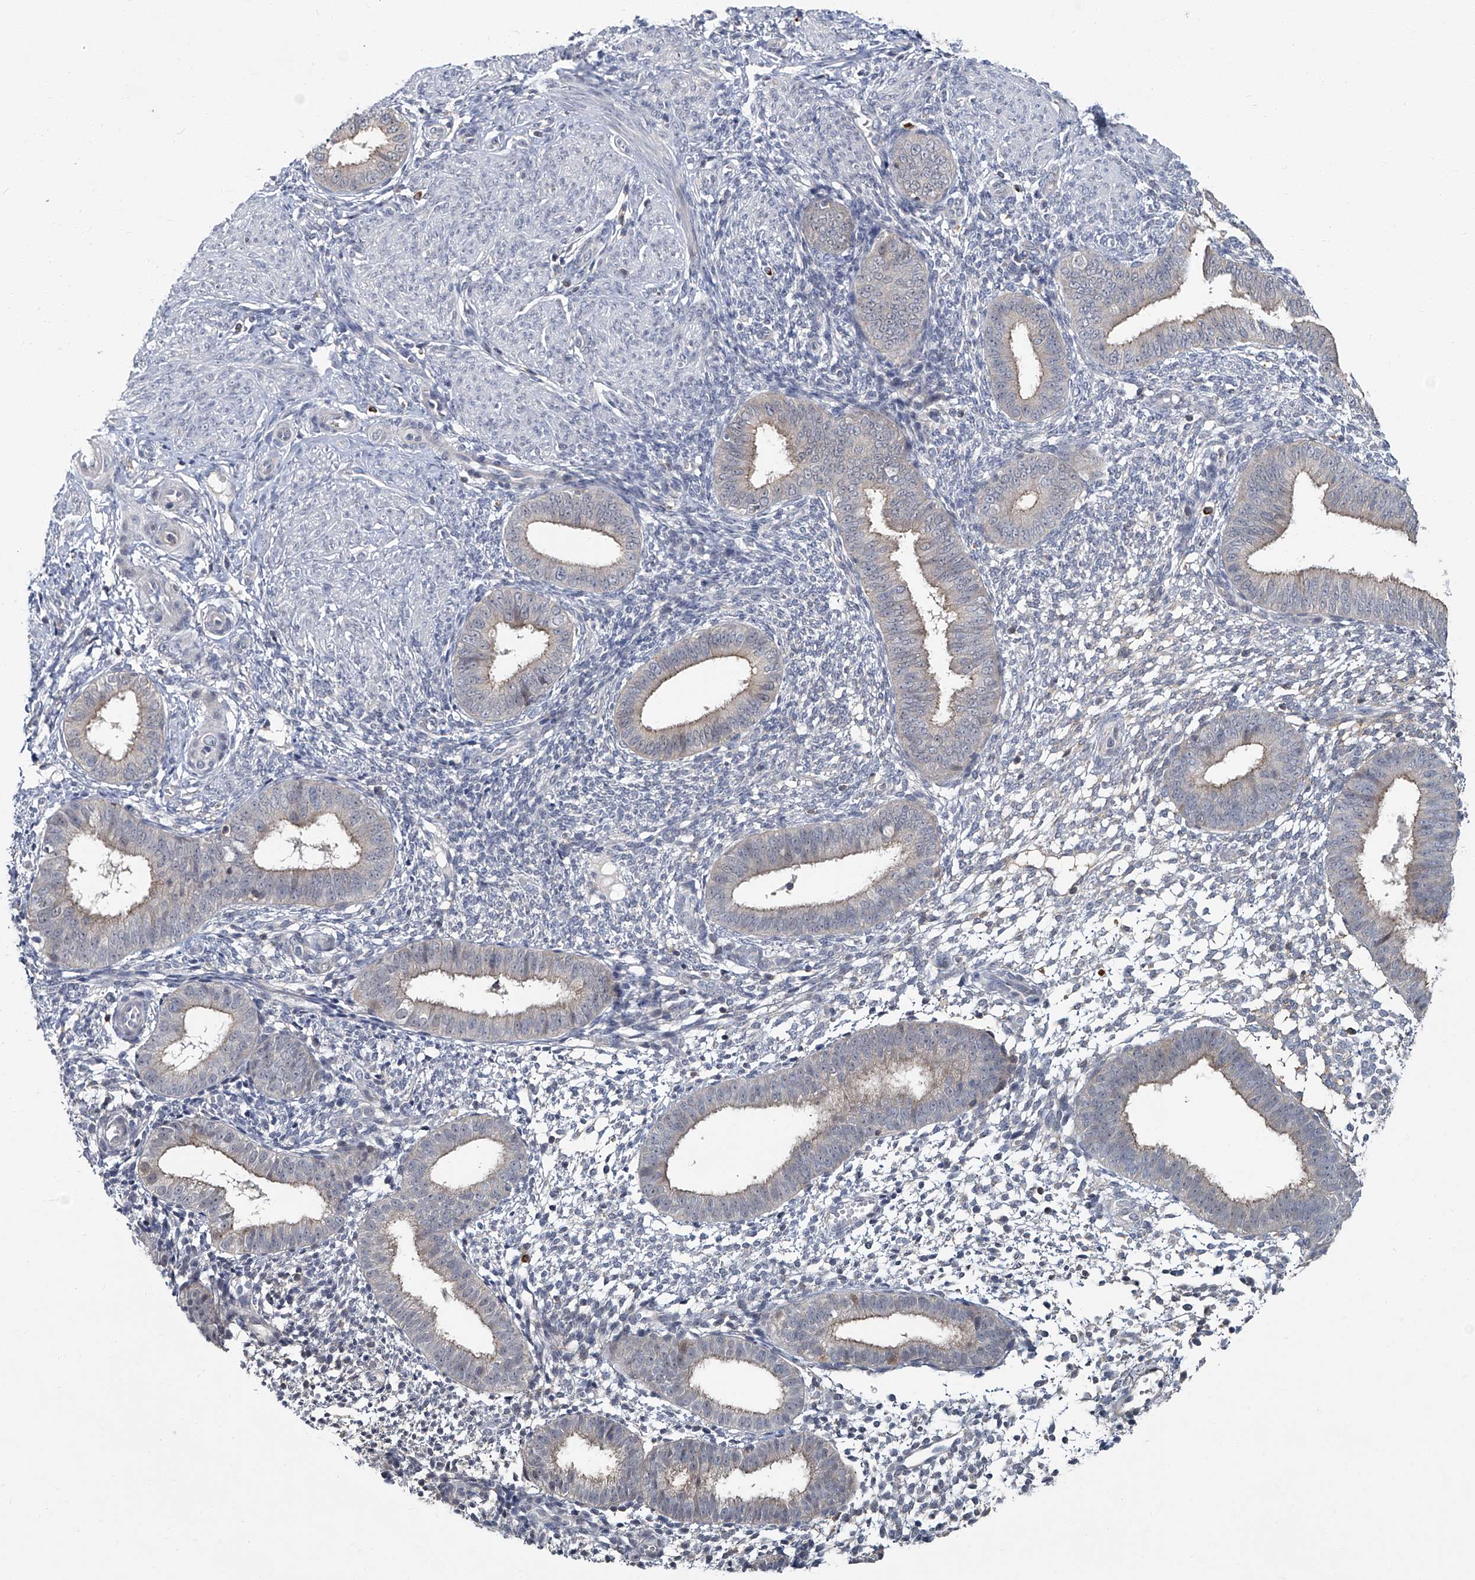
{"staining": {"intensity": "negative", "quantity": "none", "location": "none"}, "tissue": "endometrium", "cell_type": "Cells in endometrial stroma", "image_type": "normal", "snomed": [{"axis": "morphology", "description": "Normal tissue, NOS"}, {"axis": "topography", "description": "Uterus"}, {"axis": "topography", "description": "Endometrium"}], "caption": "Immunohistochemical staining of benign human endometrium displays no significant positivity in cells in endometrial stroma. (DAB immunohistochemistry with hematoxylin counter stain).", "gene": "AKNAD1", "patient": {"sex": "female", "age": 48}}